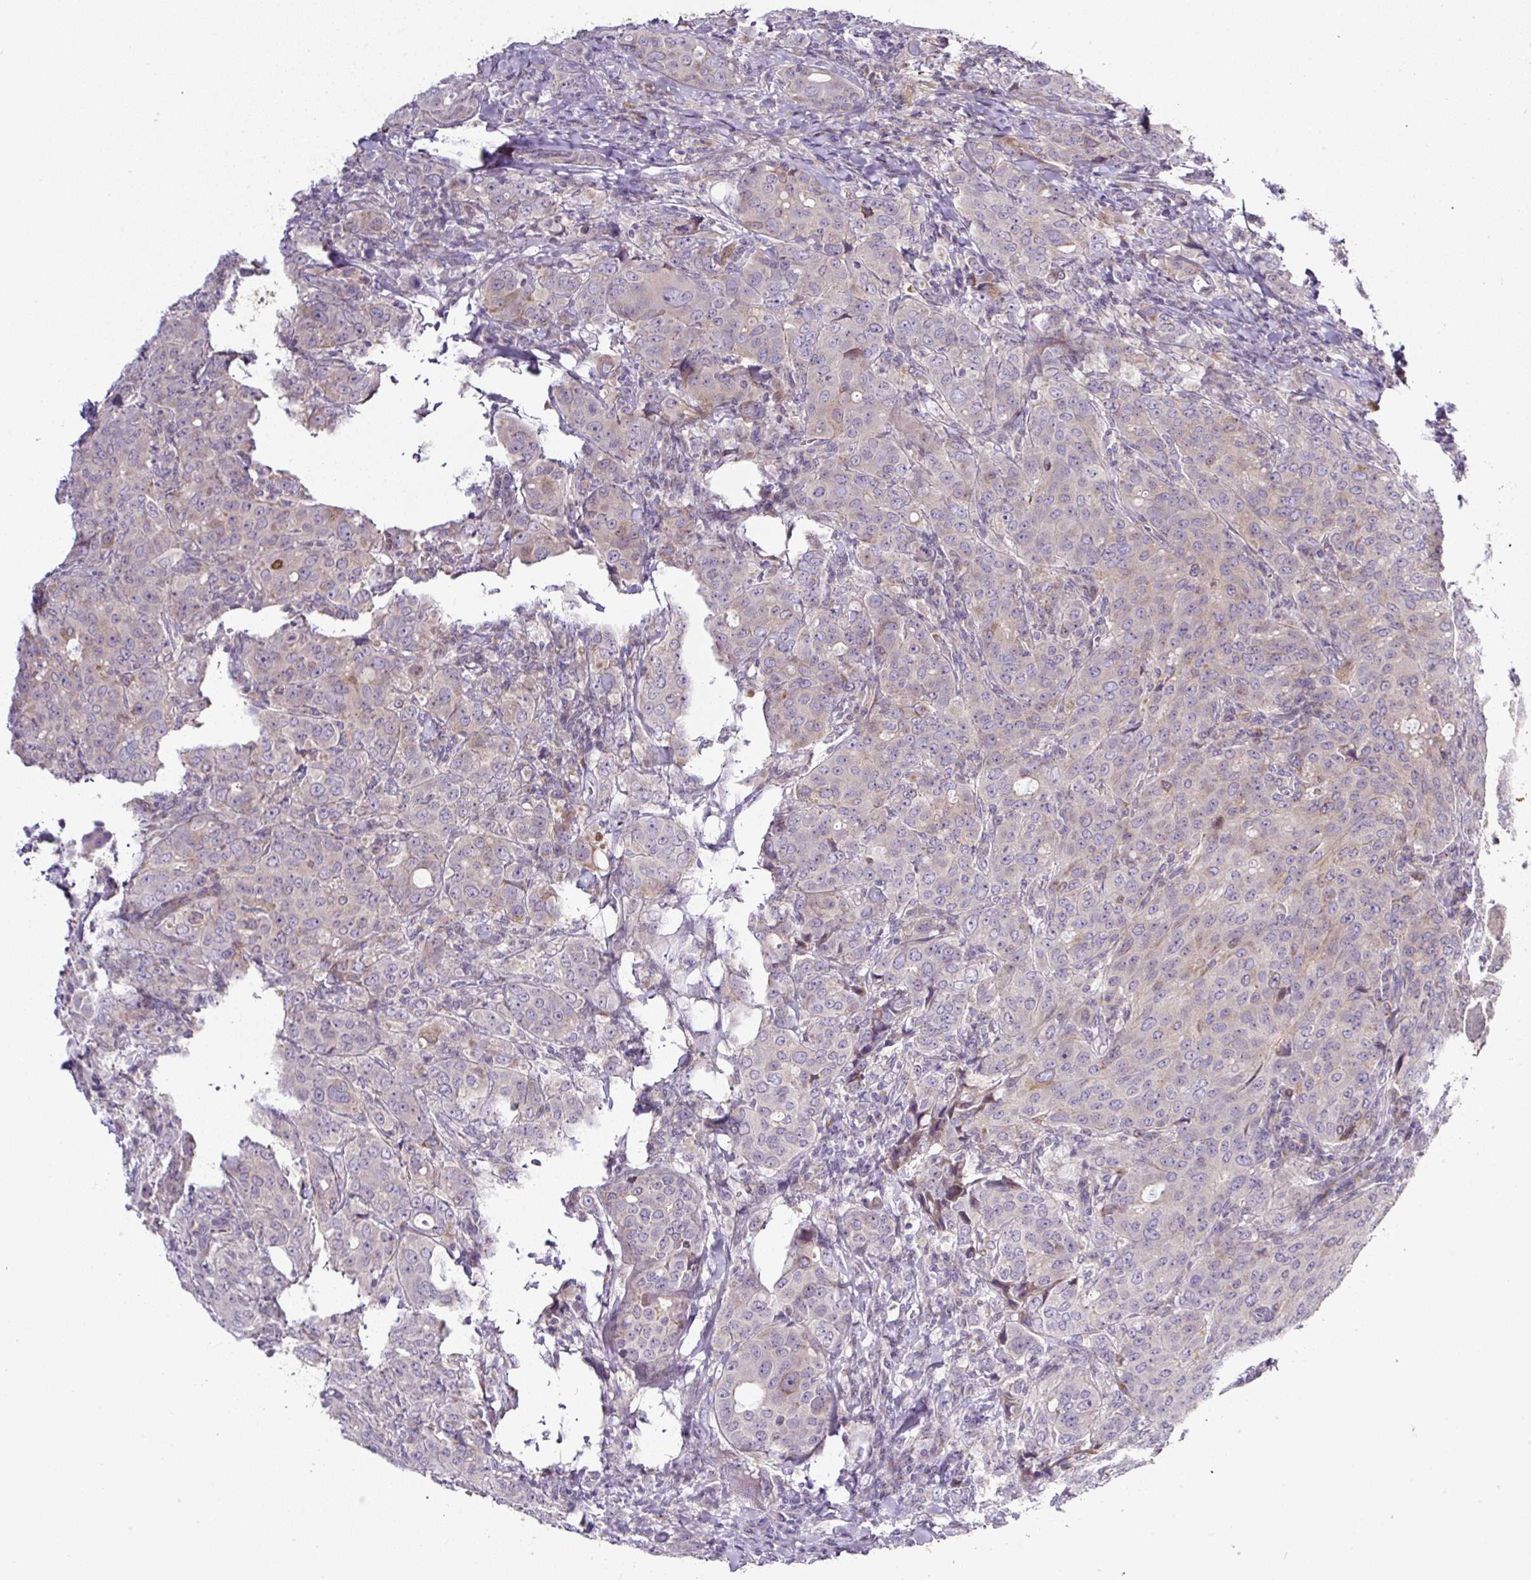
{"staining": {"intensity": "weak", "quantity": "<25%", "location": "cytoplasmic/membranous"}, "tissue": "breast cancer", "cell_type": "Tumor cells", "image_type": "cancer", "snomed": [{"axis": "morphology", "description": "Duct carcinoma"}, {"axis": "topography", "description": "Breast"}], "caption": "This is an immunohistochemistry (IHC) photomicrograph of human breast infiltrating ductal carcinoma. There is no staining in tumor cells.", "gene": "HPS4", "patient": {"sex": "female", "age": 43}}